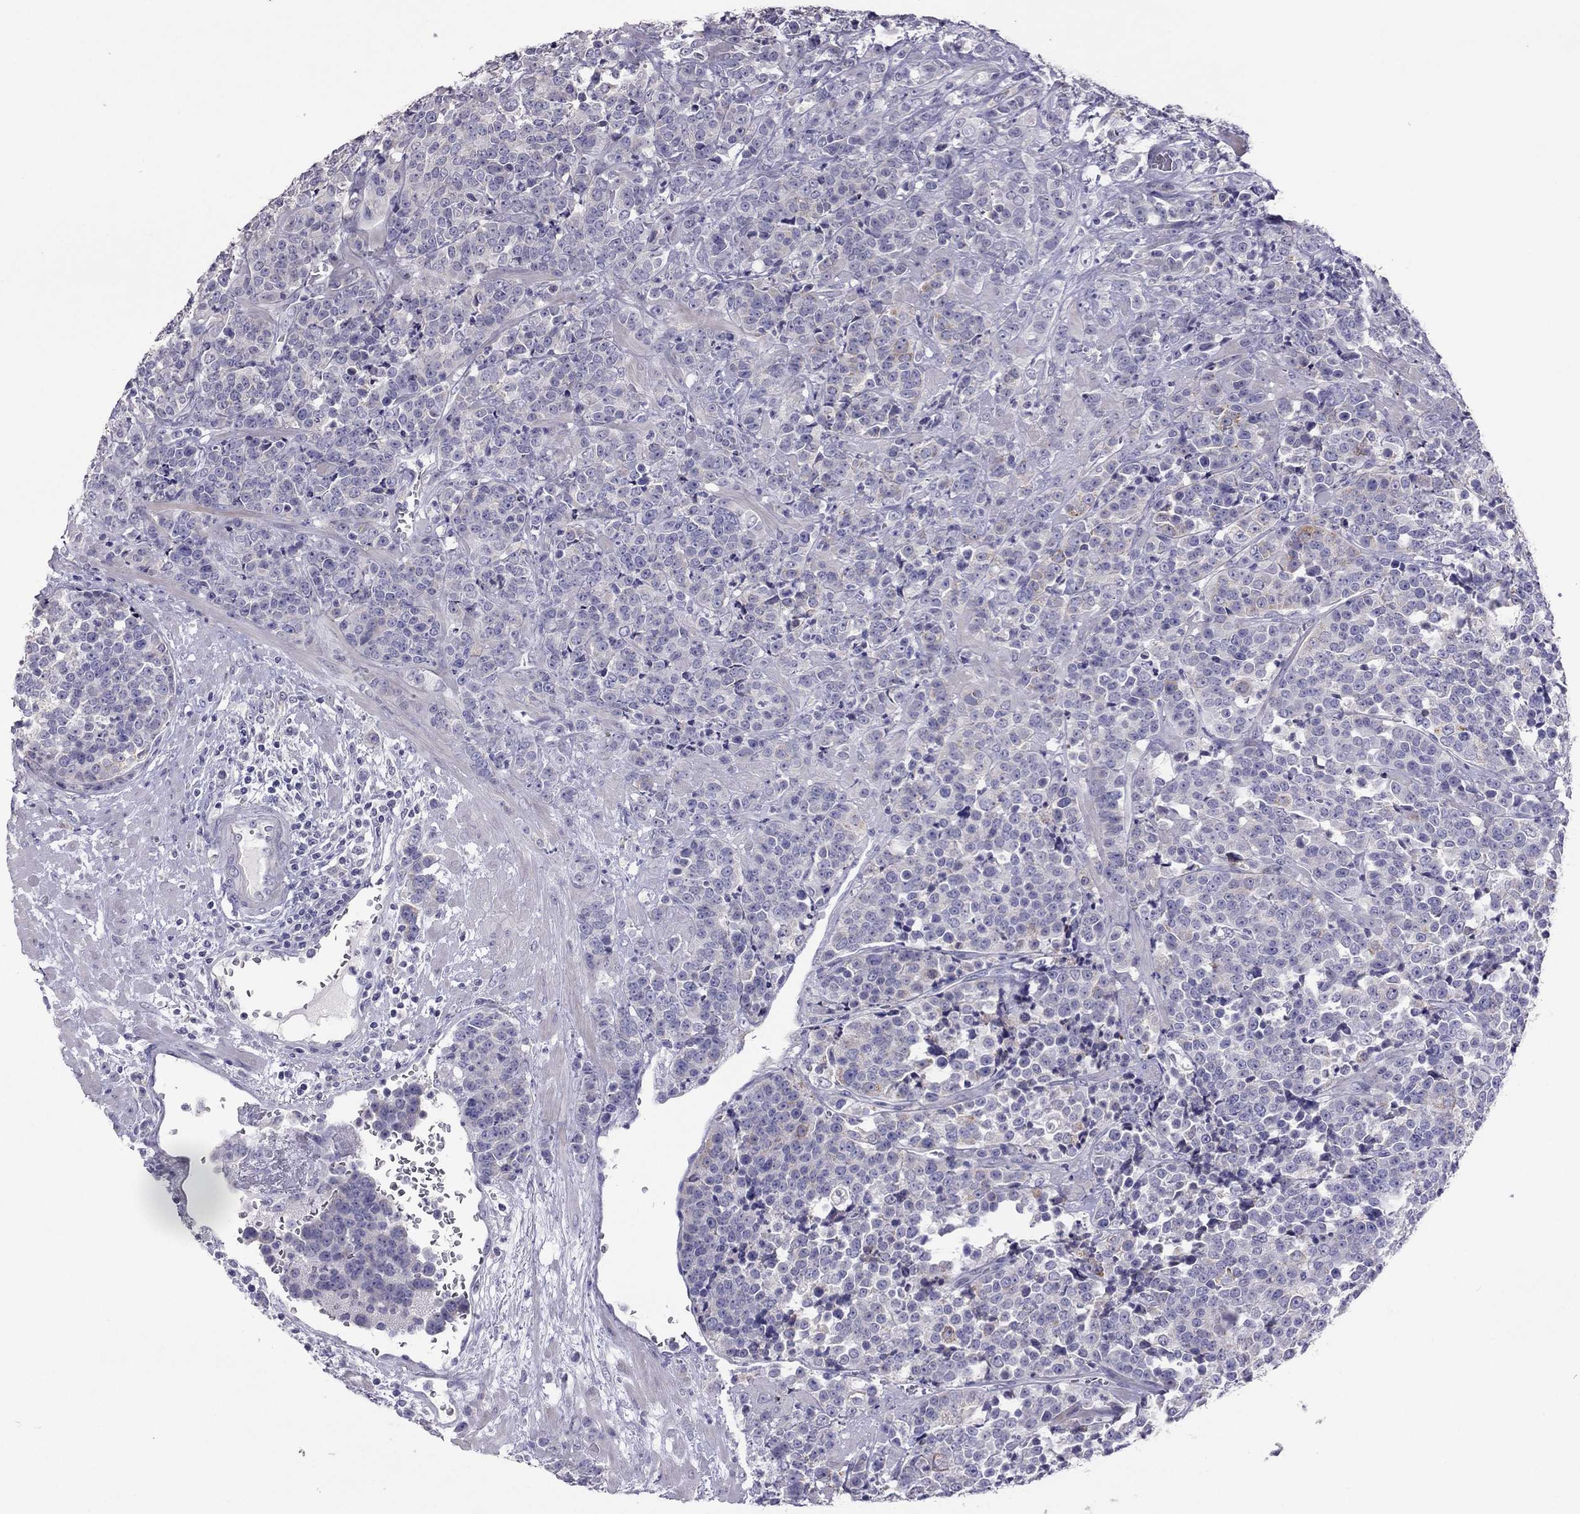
{"staining": {"intensity": "negative", "quantity": "none", "location": "none"}, "tissue": "prostate cancer", "cell_type": "Tumor cells", "image_type": "cancer", "snomed": [{"axis": "morphology", "description": "Adenocarcinoma, NOS"}, {"axis": "topography", "description": "Prostate"}], "caption": "Tumor cells are negative for brown protein staining in prostate cancer (adenocarcinoma).", "gene": "RGS8", "patient": {"sex": "male", "age": 67}}